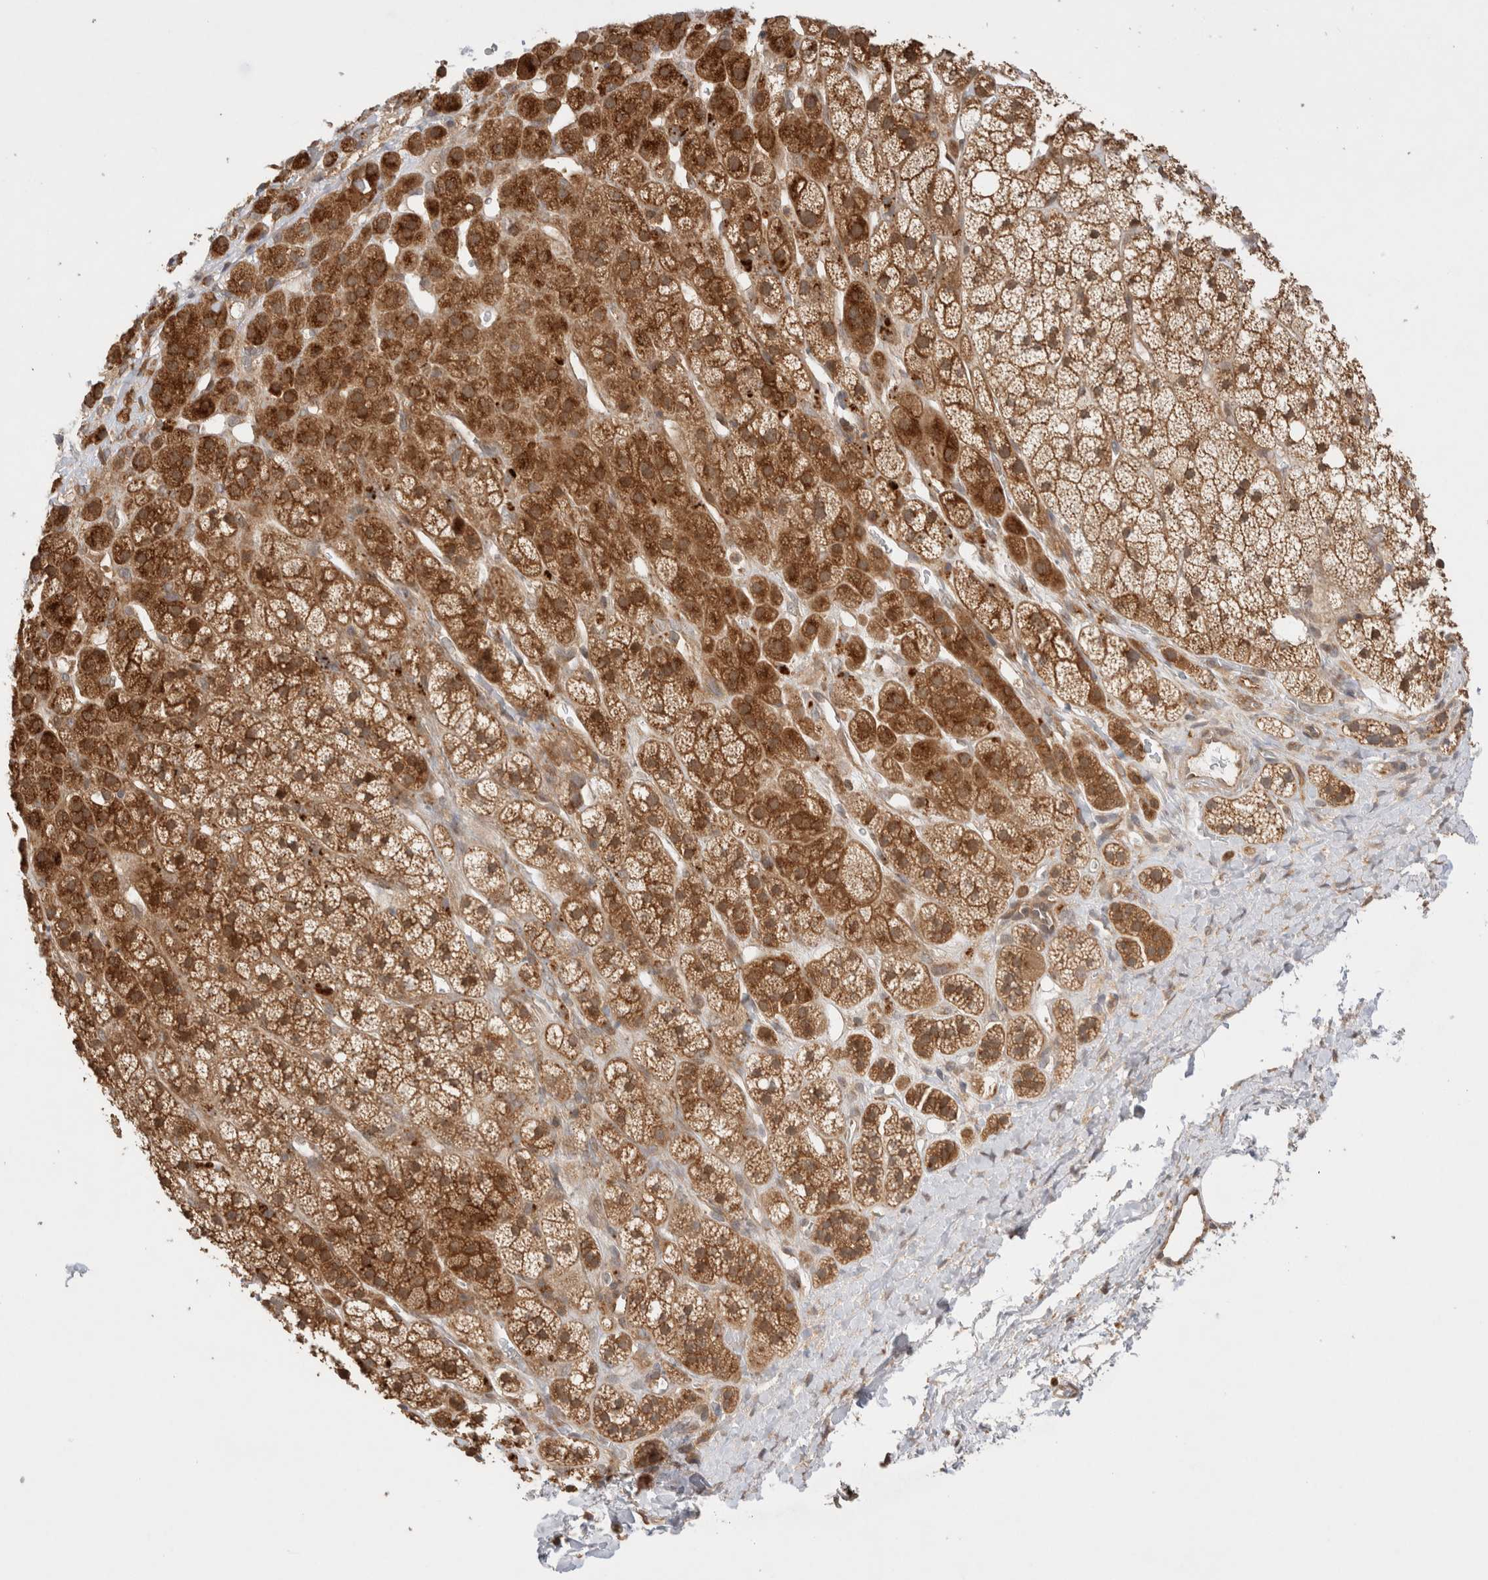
{"staining": {"intensity": "strong", "quantity": ">75%", "location": "cytoplasmic/membranous"}, "tissue": "adrenal gland", "cell_type": "Glandular cells", "image_type": "normal", "snomed": [{"axis": "morphology", "description": "Normal tissue, NOS"}, {"axis": "topography", "description": "Adrenal gland"}], "caption": "Brown immunohistochemical staining in unremarkable adrenal gland exhibits strong cytoplasmic/membranous staining in approximately >75% of glandular cells. (IHC, brightfield microscopy, high magnification).", "gene": "VPS28", "patient": {"sex": "male", "age": 56}}